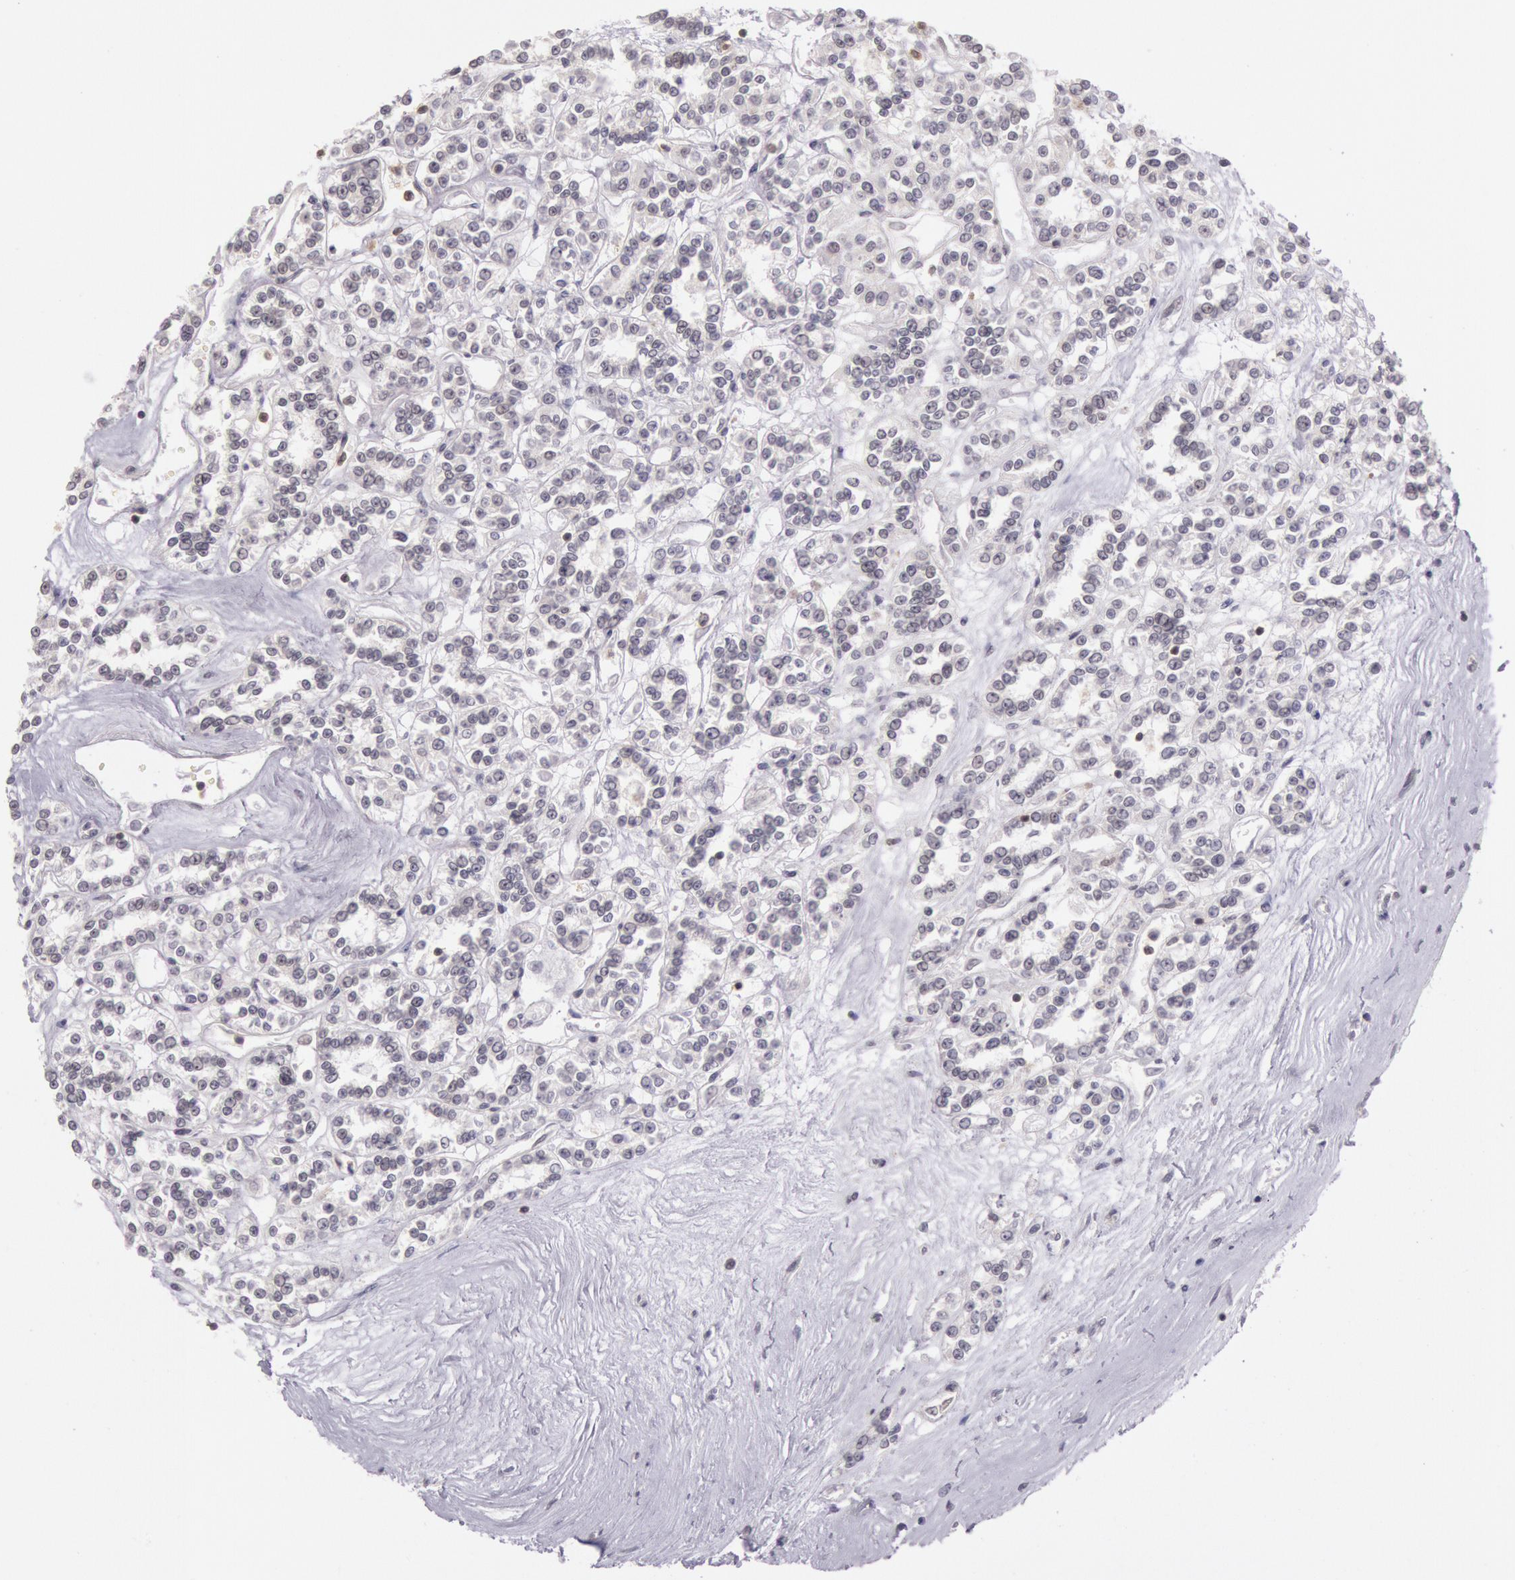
{"staining": {"intensity": "negative", "quantity": "none", "location": "none"}, "tissue": "renal cancer", "cell_type": "Tumor cells", "image_type": "cancer", "snomed": [{"axis": "morphology", "description": "Adenocarcinoma, NOS"}, {"axis": "topography", "description": "Kidney"}], "caption": "IHC micrograph of renal cancer (adenocarcinoma) stained for a protein (brown), which shows no expression in tumor cells.", "gene": "ESS2", "patient": {"sex": "female", "age": 76}}